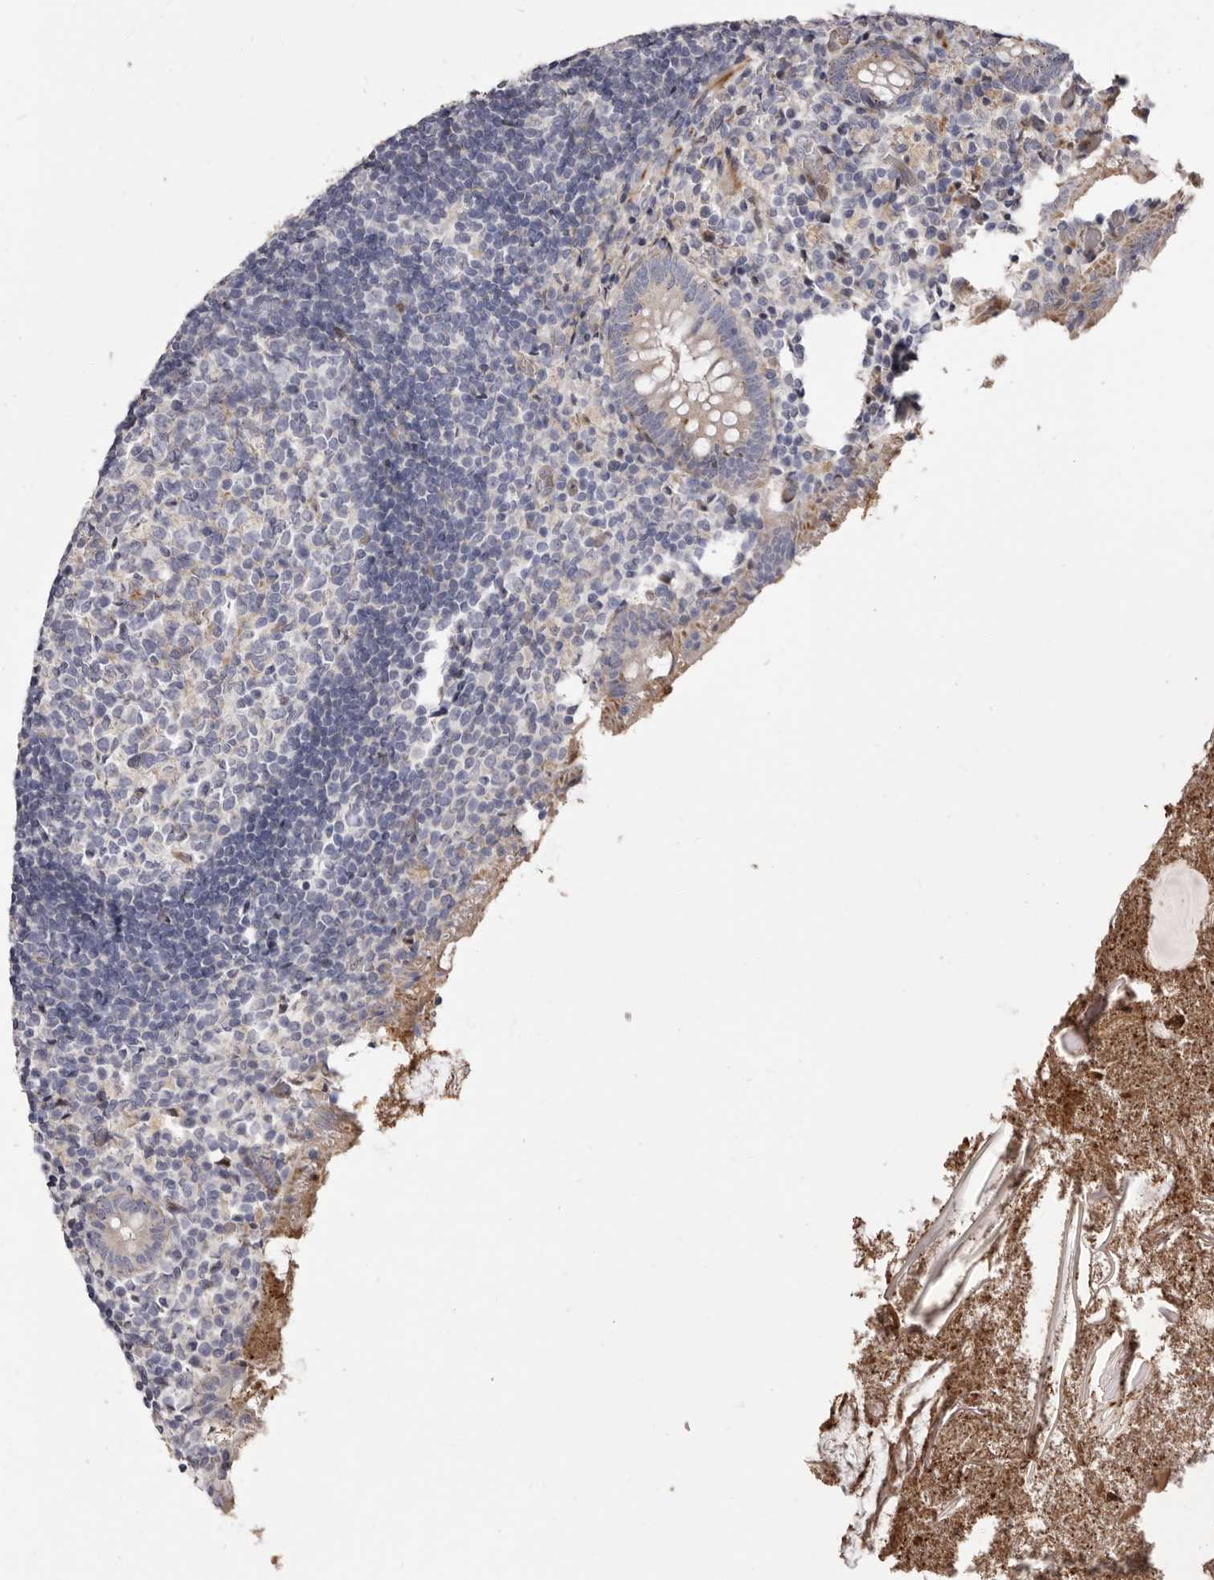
{"staining": {"intensity": "moderate", "quantity": "<25%", "location": "cytoplasmic/membranous"}, "tissue": "appendix", "cell_type": "Glandular cells", "image_type": "normal", "snomed": [{"axis": "morphology", "description": "Normal tissue, NOS"}, {"axis": "topography", "description": "Appendix"}], "caption": "IHC (DAB) staining of unremarkable human appendix demonstrates moderate cytoplasmic/membranous protein expression in about <25% of glandular cells. (Stains: DAB in brown, nuclei in blue, Microscopy: brightfield microscopy at high magnification).", "gene": "AIDA", "patient": {"sex": "female", "age": 17}}